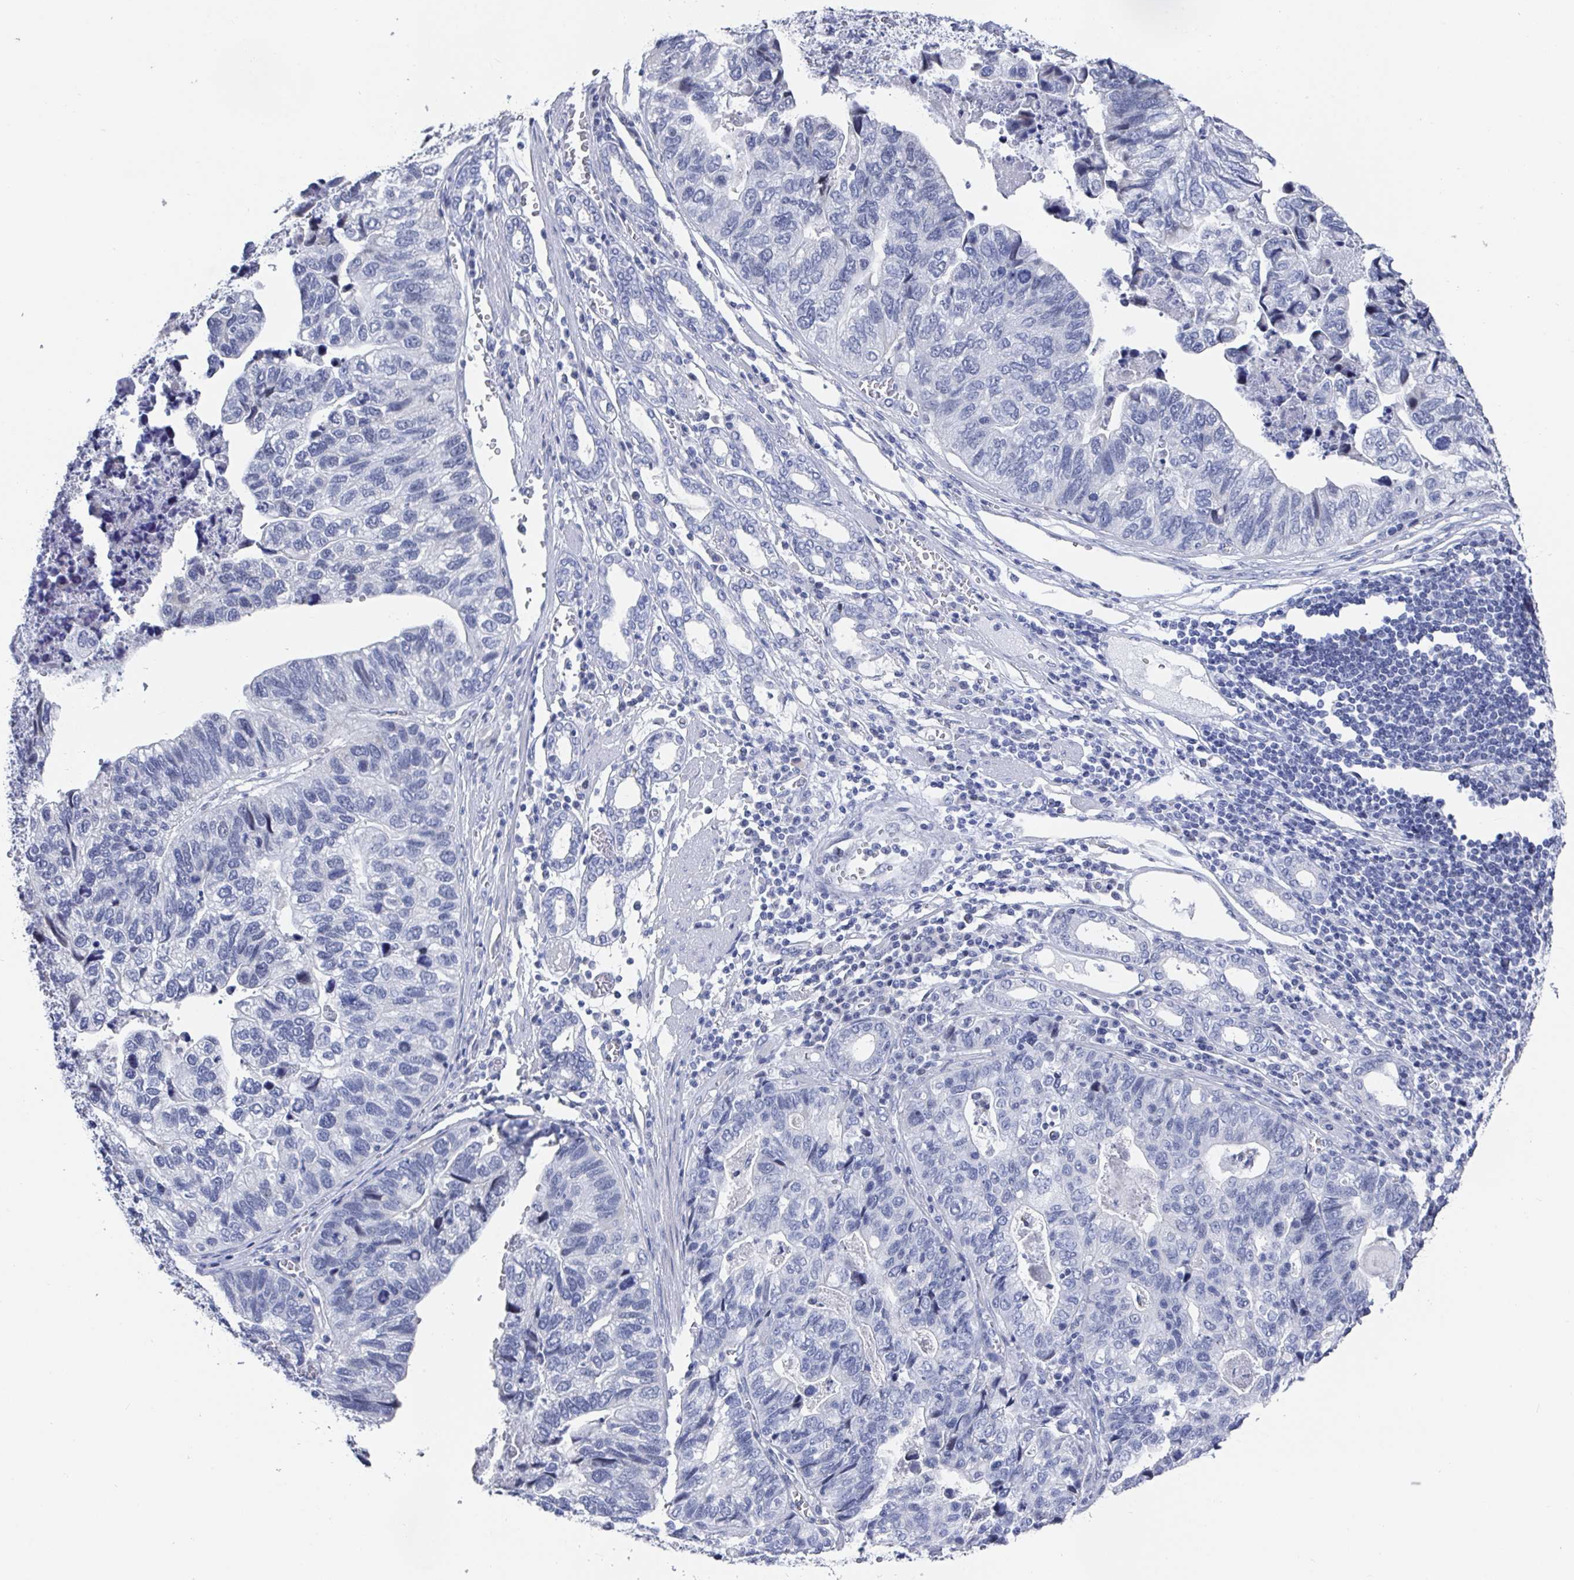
{"staining": {"intensity": "negative", "quantity": "none", "location": "none"}, "tissue": "stomach cancer", "cell_type": "Tumor cells", "image_type": "cancer", "snomed": [{"axis": "morphology", "description": "Adenocarcinoma, NOS"}, {"axis": "topography", "description": "Stomach, upper"}], "caption": "The immunohistochemistry (IHC) image has no significant expression in tumor cells of adenocarcinoma (stomach) tissue. Brightfield microscopy of IHC stained with DAB (brown) and hematoxylin (blue), captured at high magnification.", "gene": "CAMKV", "patient": {"sex": "female", "age": 67}}